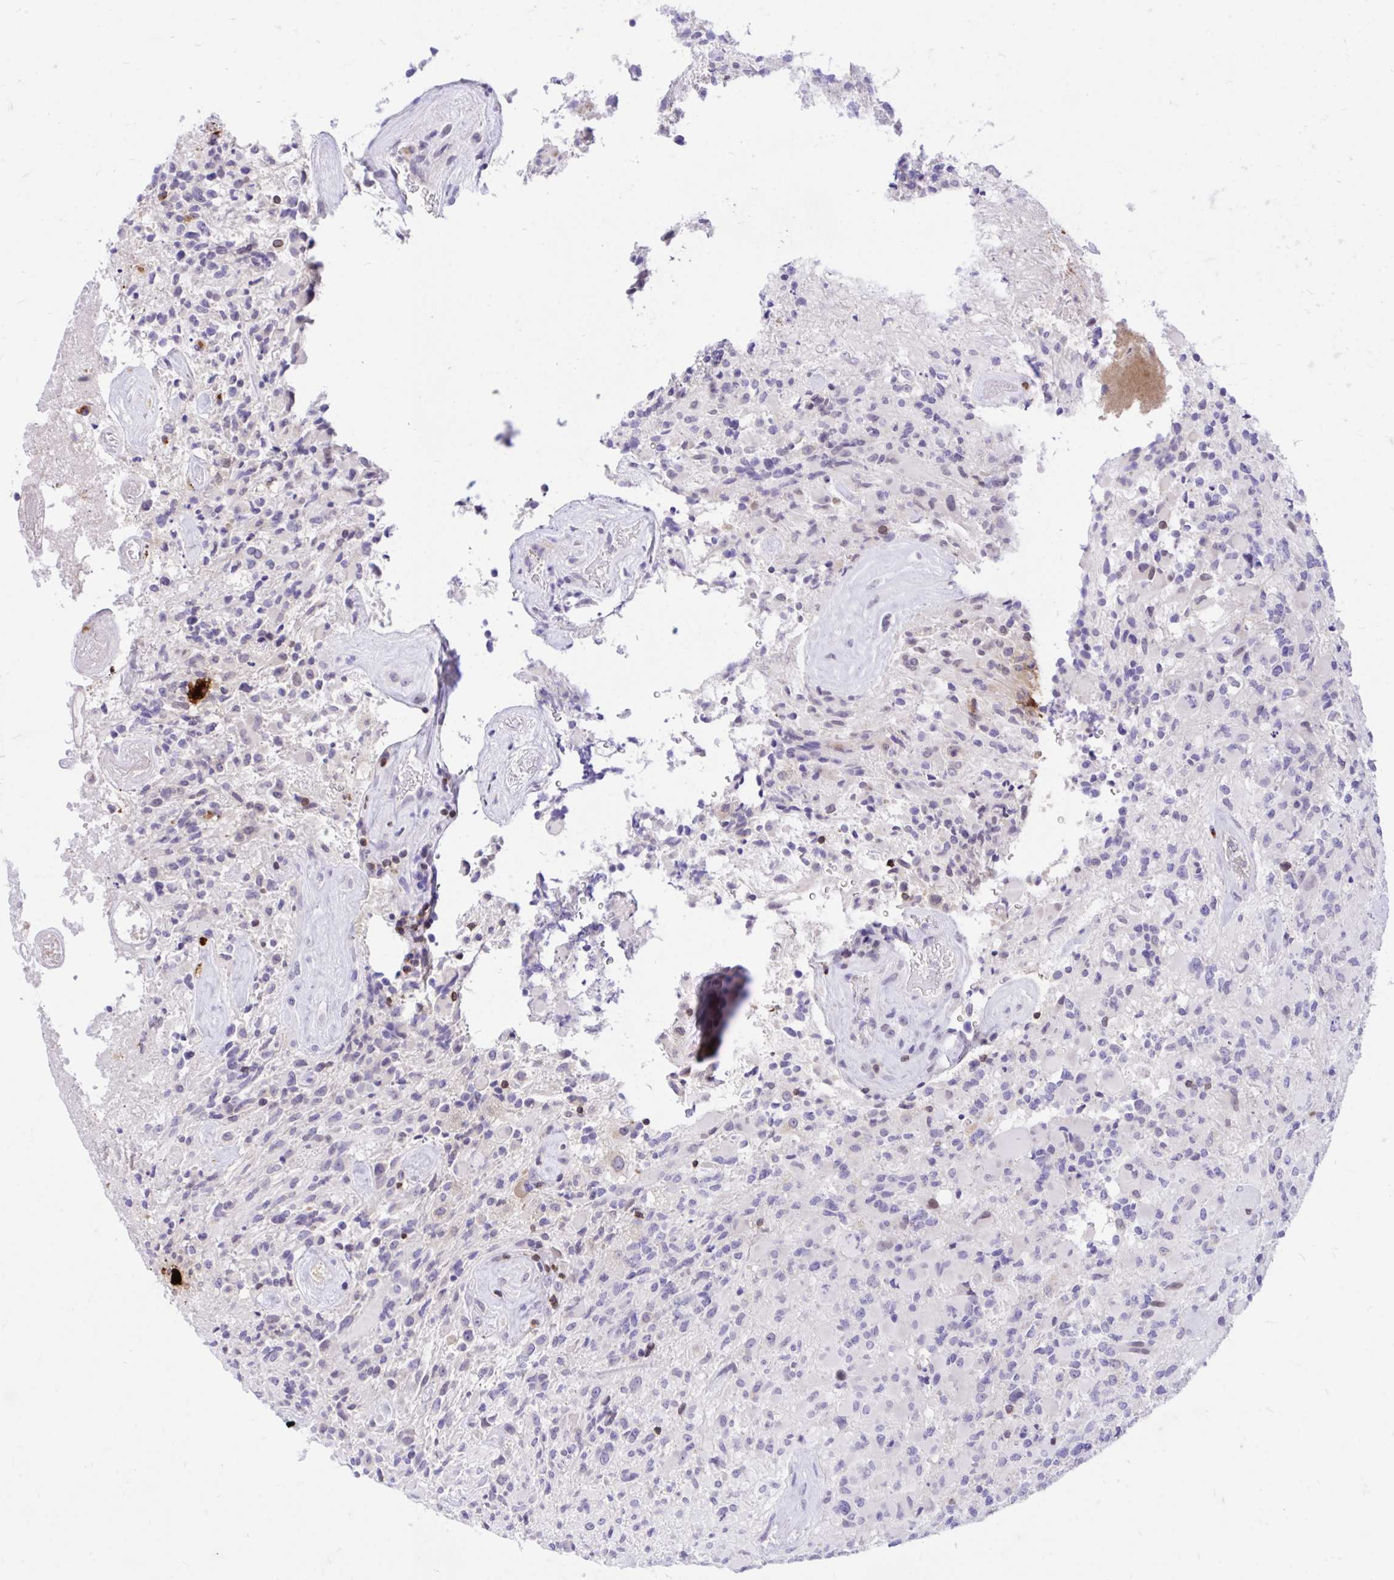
{"staining": {"intensity": "negative", "quantity": "none", "location": "none"}, "tissue": "glioma", "cell_type": "Tumor cells", "image_type": "cancer", "snomed": [{"axis": "morphology", "description": "Glioma, malignant, High grade"}, {"axis": "topography", "description": "Brain"}], "caption": "This histopathology image is of glioma stained with immunohistochemistry to label a protein in brown with the nuclei are counter-stained blue. There is no expression in tumor cells.", "gene": "CXCL8", "patient": {"sex": "female", "age": 65}}